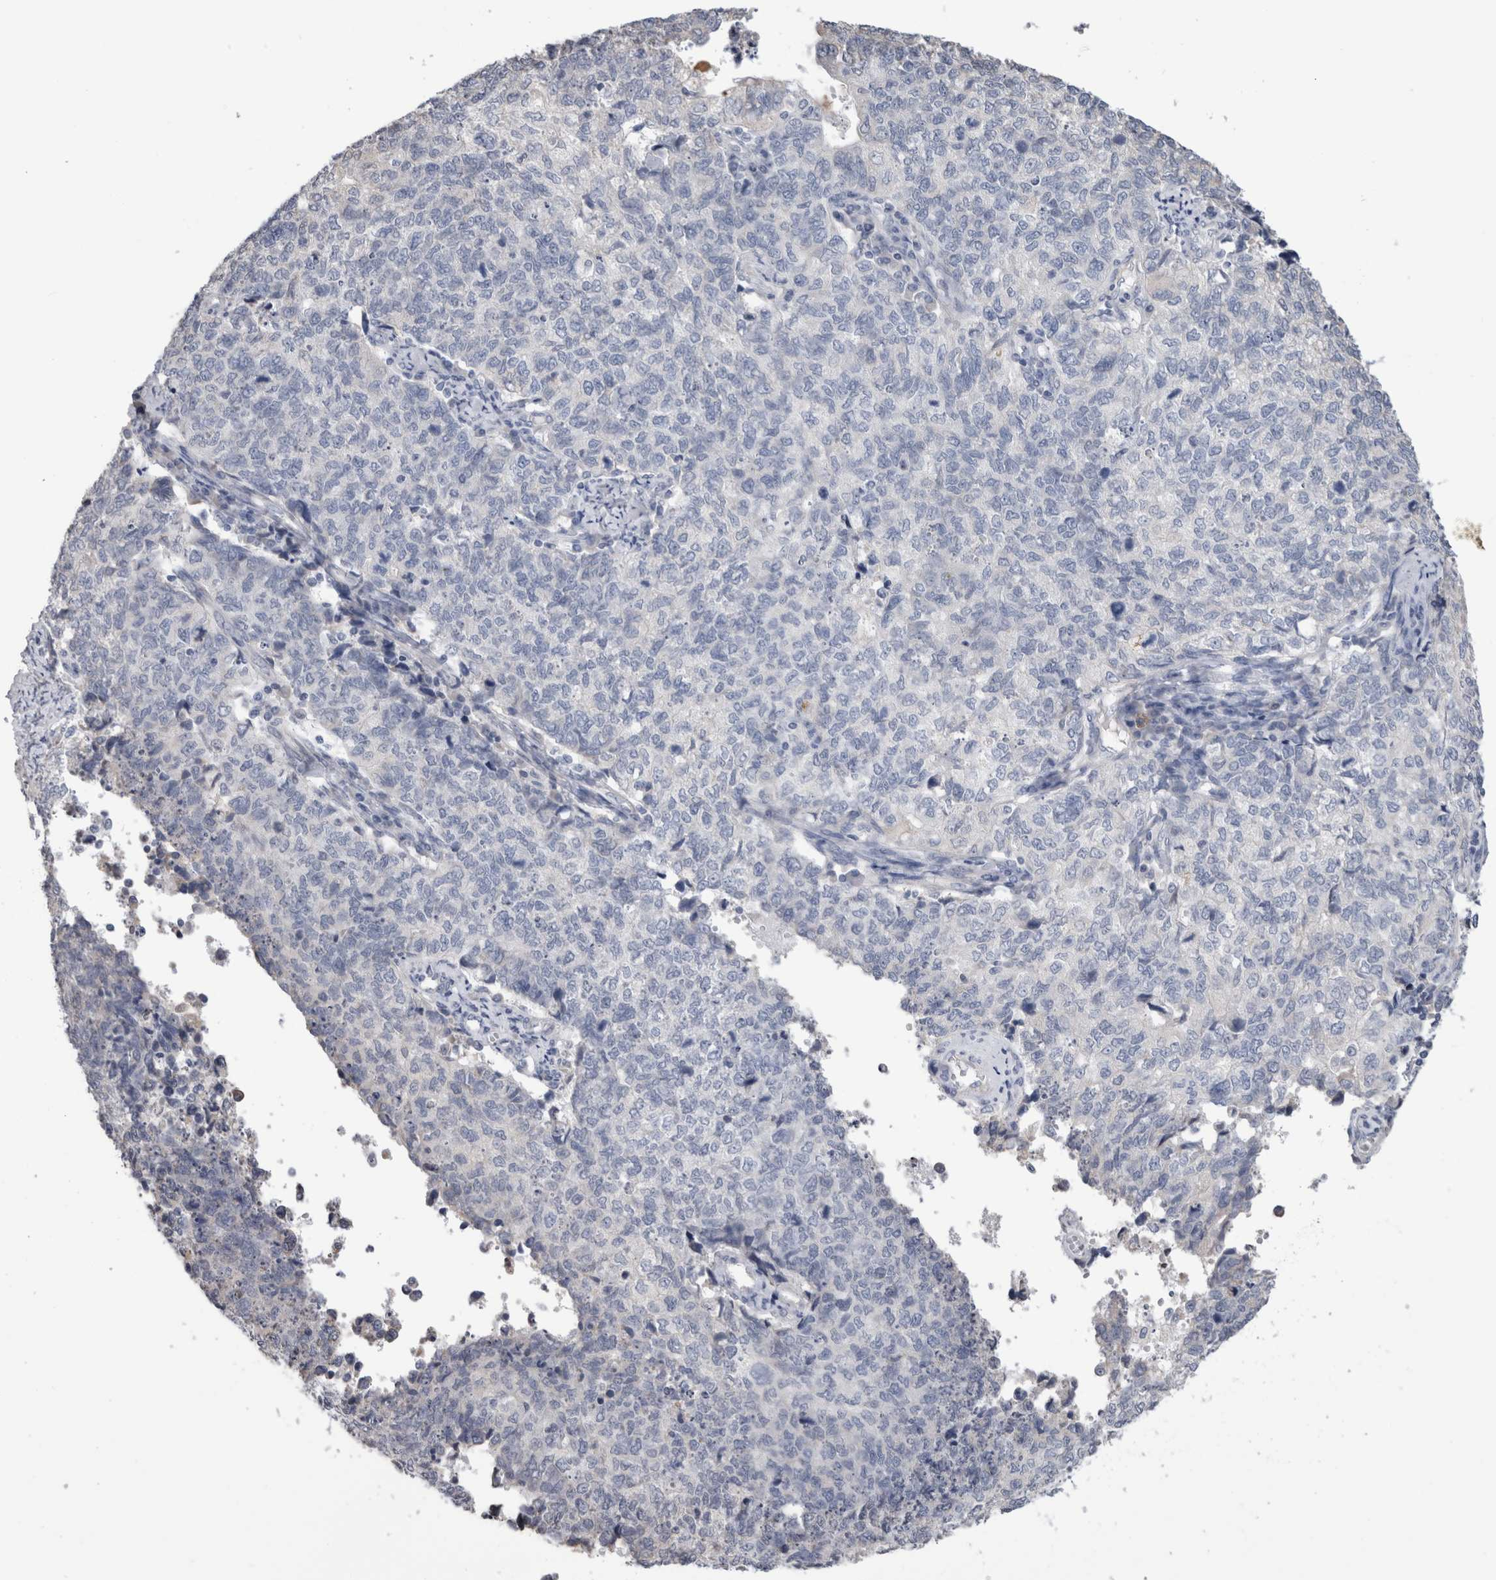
{"staining": {"intensity": "negative", "quantity": "none", "location": "none"}, "tissue": "cervical cancer", "cell_type": "Tumor cells", "image_type": "cancer", "snomed": [{"axis": "morphology", "description": "Squamous cell carcinoma, NOS"}, {"axis": "topography", "description": "Cervix"}], "caption": "Image shows no significant protein expression in tumor cells of squamous cell carcinoma (cervical).", "gene": "SMAP2", "patient": {"sex": "female", "age": 63}}